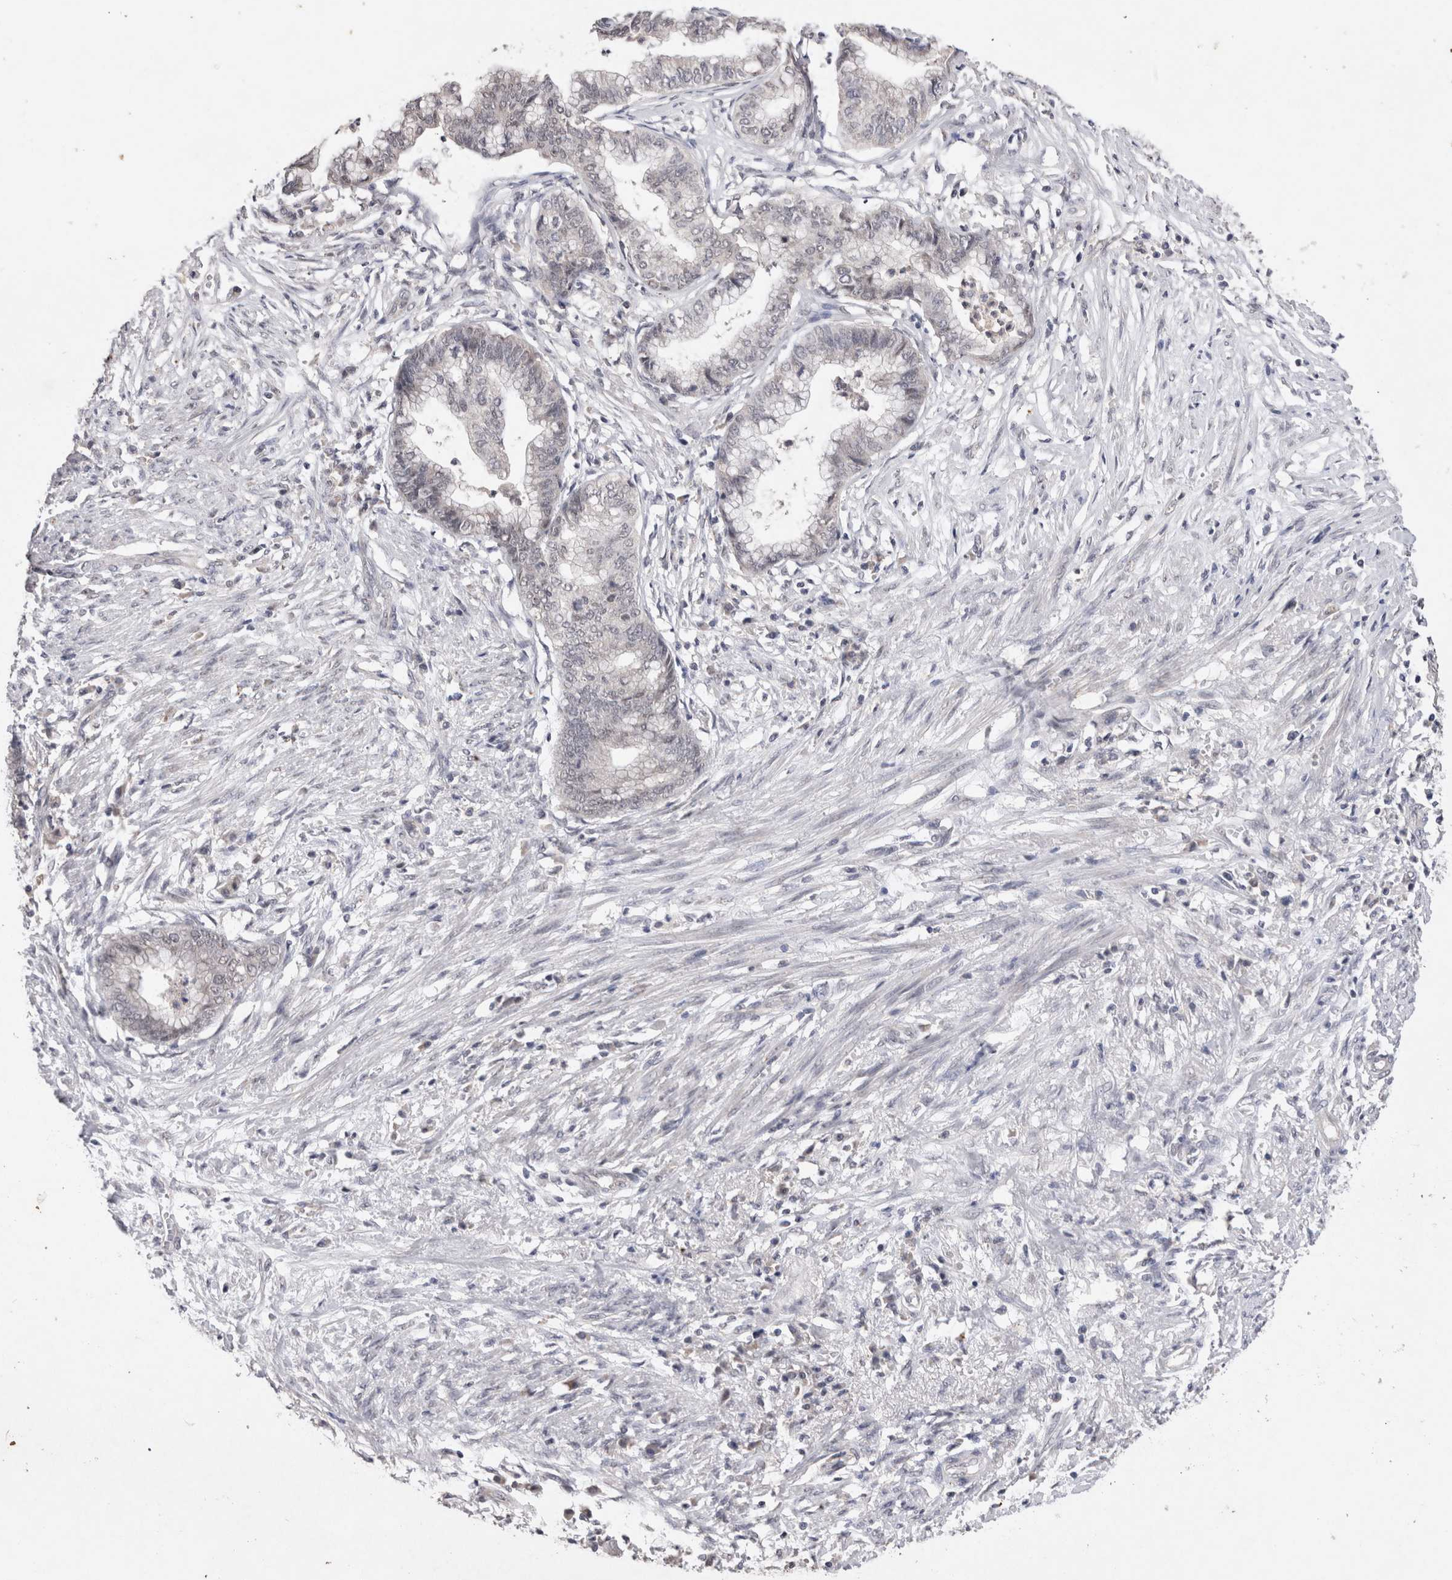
{"staining": {"intensity": "negative", "quantity": "none", "location": "none"}, "tissue": "endometrial cancer", "cell_type": "Tumor cells", "image_type": "cancer", "snomed": [{"axis": "morphology", "description": "Necrosis, NOS"}, {"axis": "morphology", "description": "Adenocarcinoma, NOS"}, {"axis": "topography", "description": "Endometrium"}], "caption": "An immunohistochemistry photomicrograph of endometrial cancer (adenocarcinoma) is shown. There is no staining in tumor cells of endometrial cancer (adenocarcinoma). (Immunohistochemistry (ihc), brightfield microscopy, high magnification).", "gene": "RASSF3", "patient": {"sex": "female", "age": 79}}